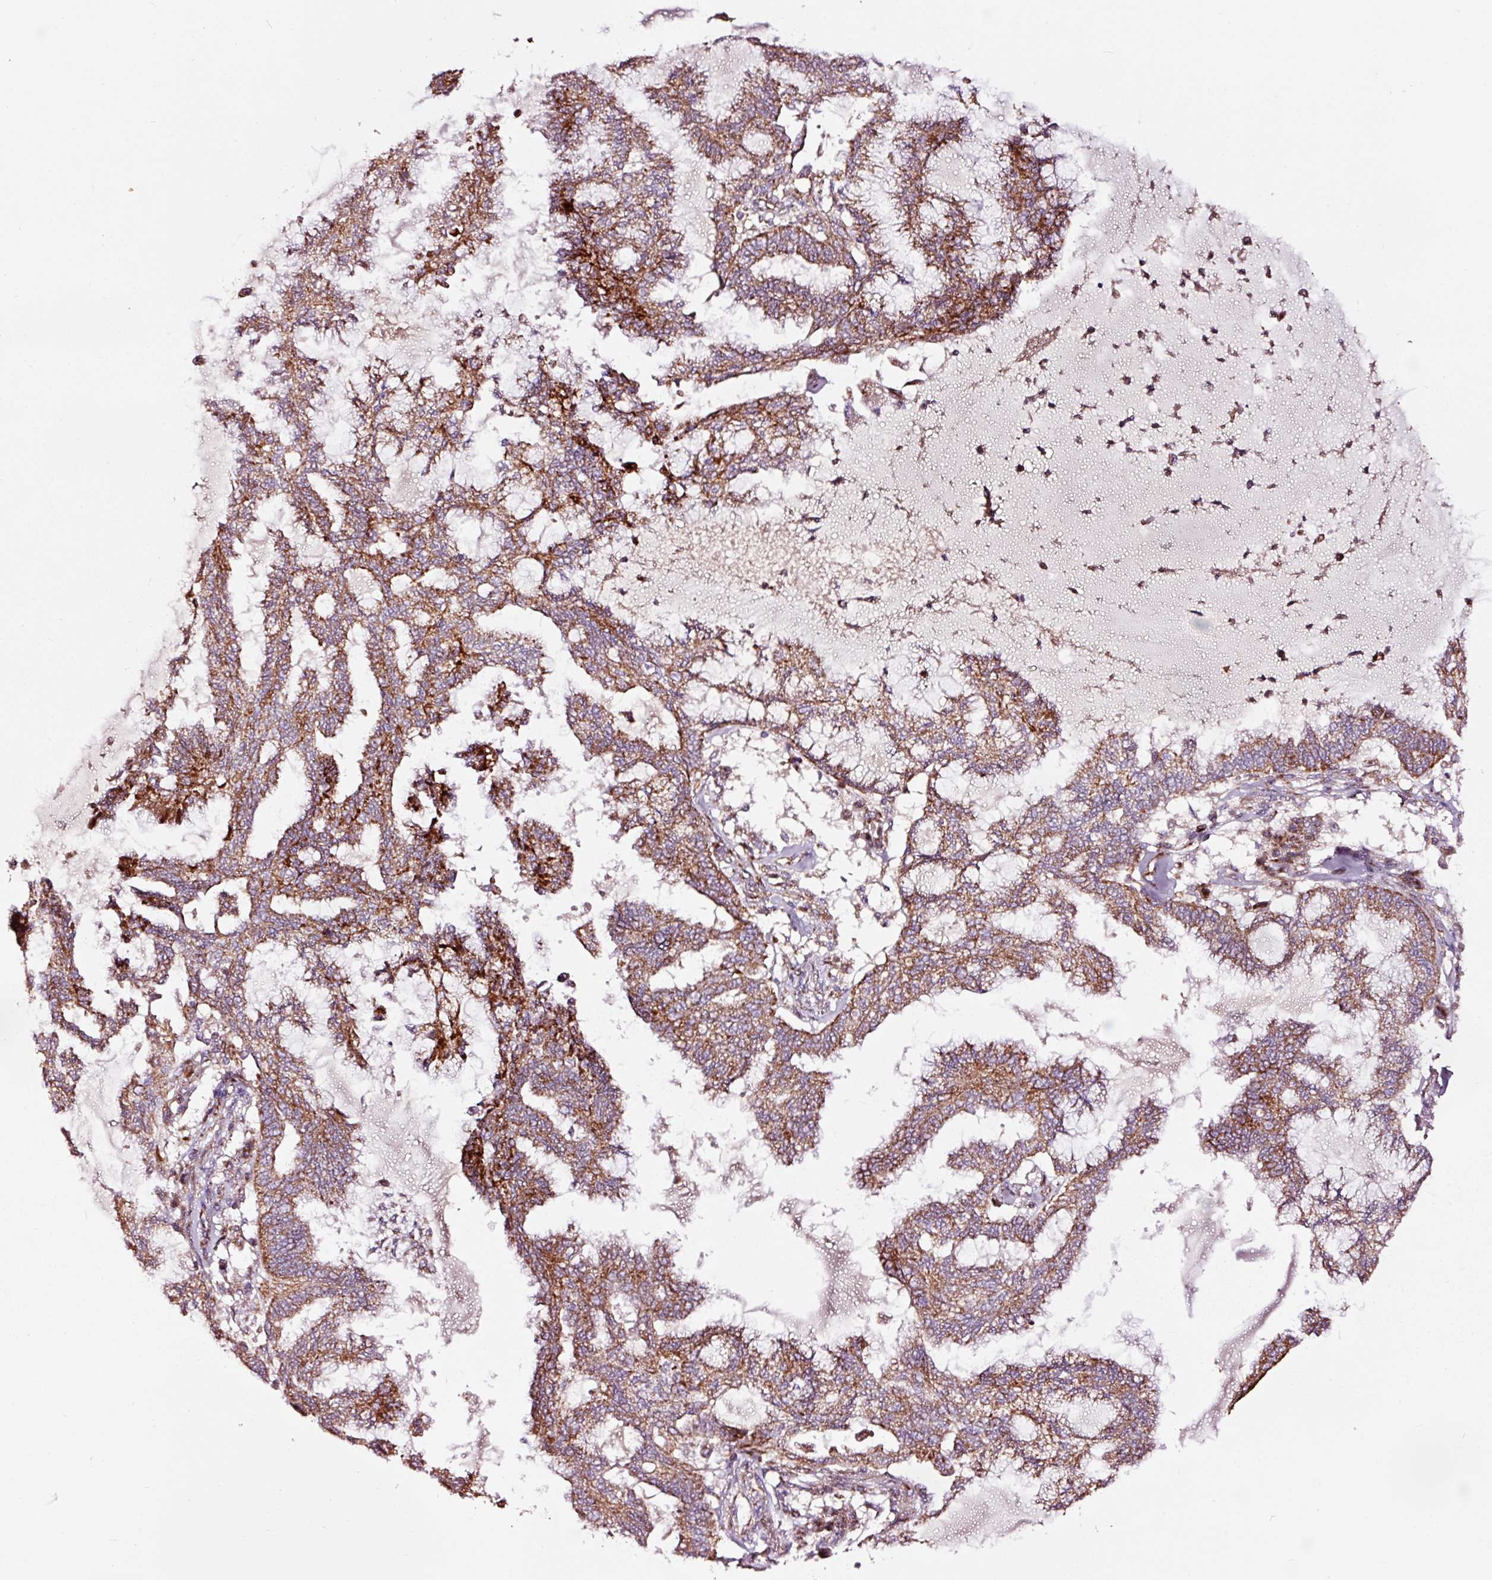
{"staining": {"intensity": "moderate", "quantity": ">75%", "location": "cytoplasmic/membranous"}, "tissue": "endometrial cancer", "cell_type": "Tumor cells", "image_type": "cancer", "snomed": [{"axis": "morphology", "description": "Adenocarcinoma, NOS"}, {"axis": "topography", "description": "Endometrium"}], "caption": "IHC of endometrial adenocarcinoma shows medium levels of moderate cytoplasmic/membranous positivity in about >75% of tumor cells.", "gene": "TPM1", "patient": {"sex": "female", "age": 86}}